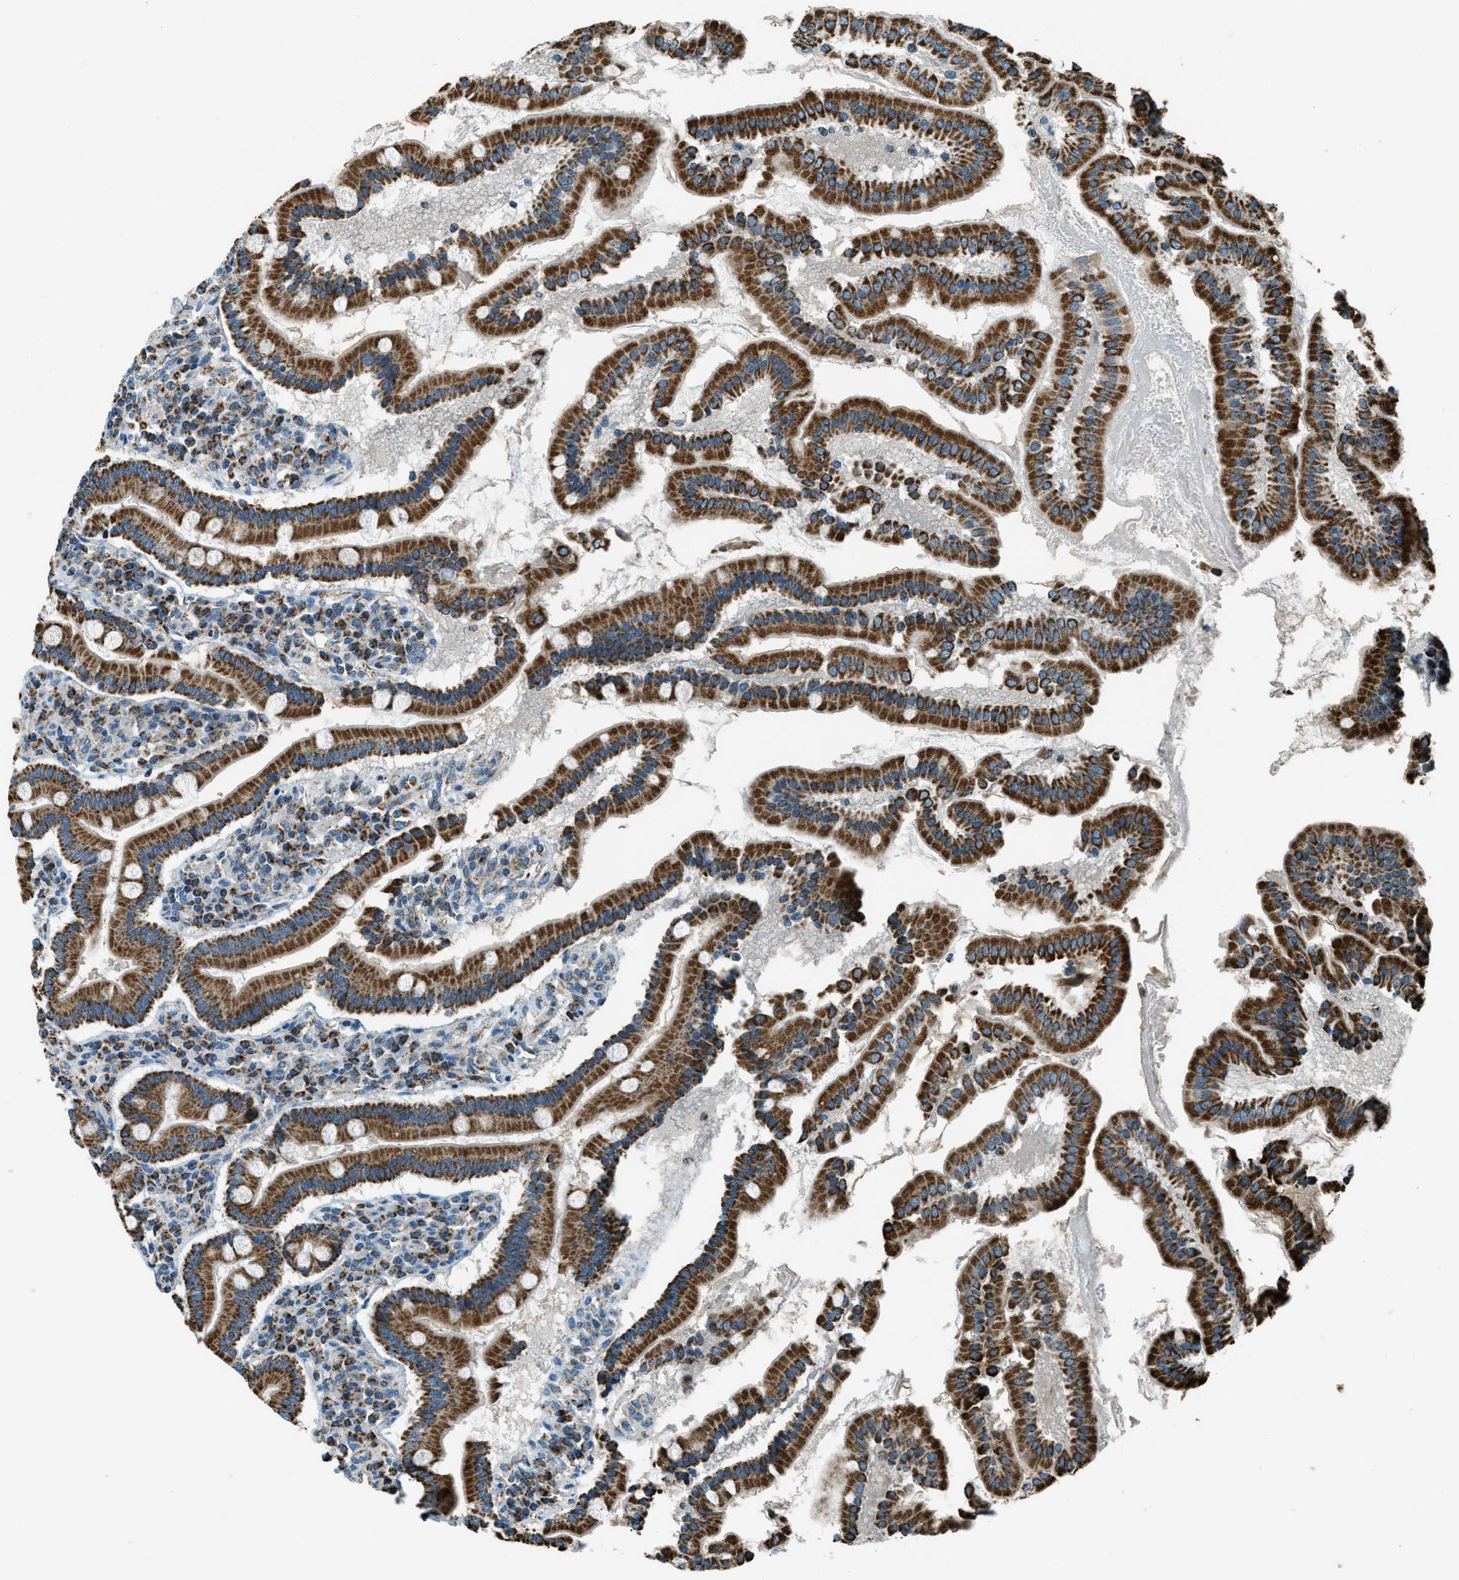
{"staining": {"intensity": "strong", "quantity": ">75%", "location": "cytoplasmic/membranous"}, "tissue": "duodenum", "cell_type": "Glandular cells", "image_type": "normal", "snomed": [{"axis": "morphology", "description": "Normal tissue, NOS"}, {"axis": "topography", "description": "Duodenum"}], "caption": "A histopathology image of duodenum stained for a protein exhibits strong cytoplasmic/membranous brown staining in glandular cells. Using DAB (brown) and hematoxylin (blue) stains, captured at high magnification using brightfield microscopy.", "gene": "CHST15", "patient": {"sex": "male", "age": 50}}